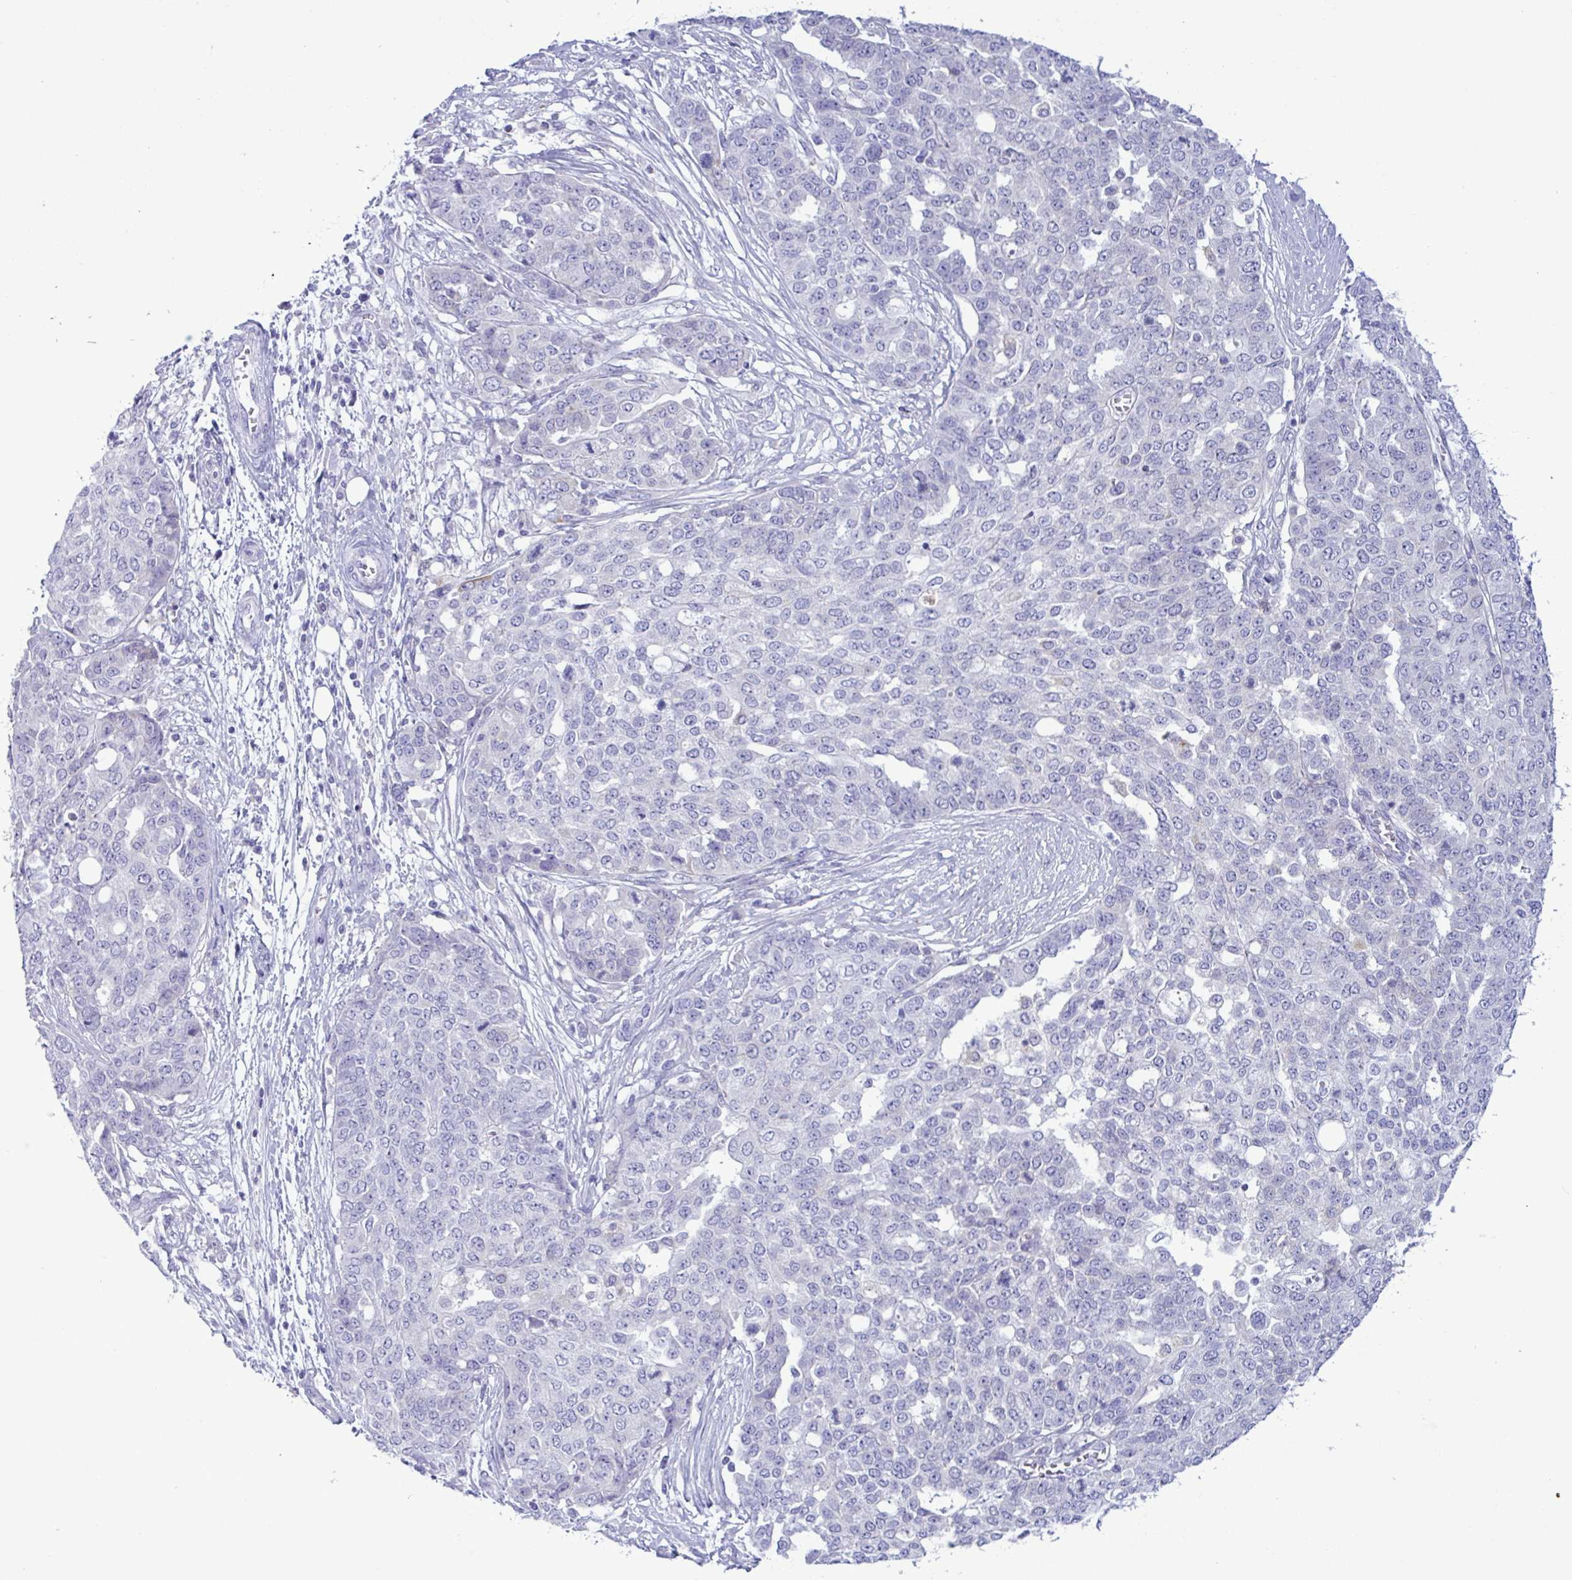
{"staining": {"intensity": "negative", "quantity": "none", "location": "none"}, "tissue": "ovarian cancer", "cell_type": "Tumor cells", "image_type": "cancer", "snomed": [{"axis": "morphology", "description": "Cystadenocarcinoma, serous, NOS"}, {"axis": "topography", "description": "Soft tissue"}, {"axis": "topography", "description": "Ovary"}], "caption": "Human ovarian cancer (serous cystadenocarcinoma) stained for a protein using IHC demonstrates no expression in tumor cells.", "gene": "SREBF1", "patient": {"sex": "female", "age": 57}}